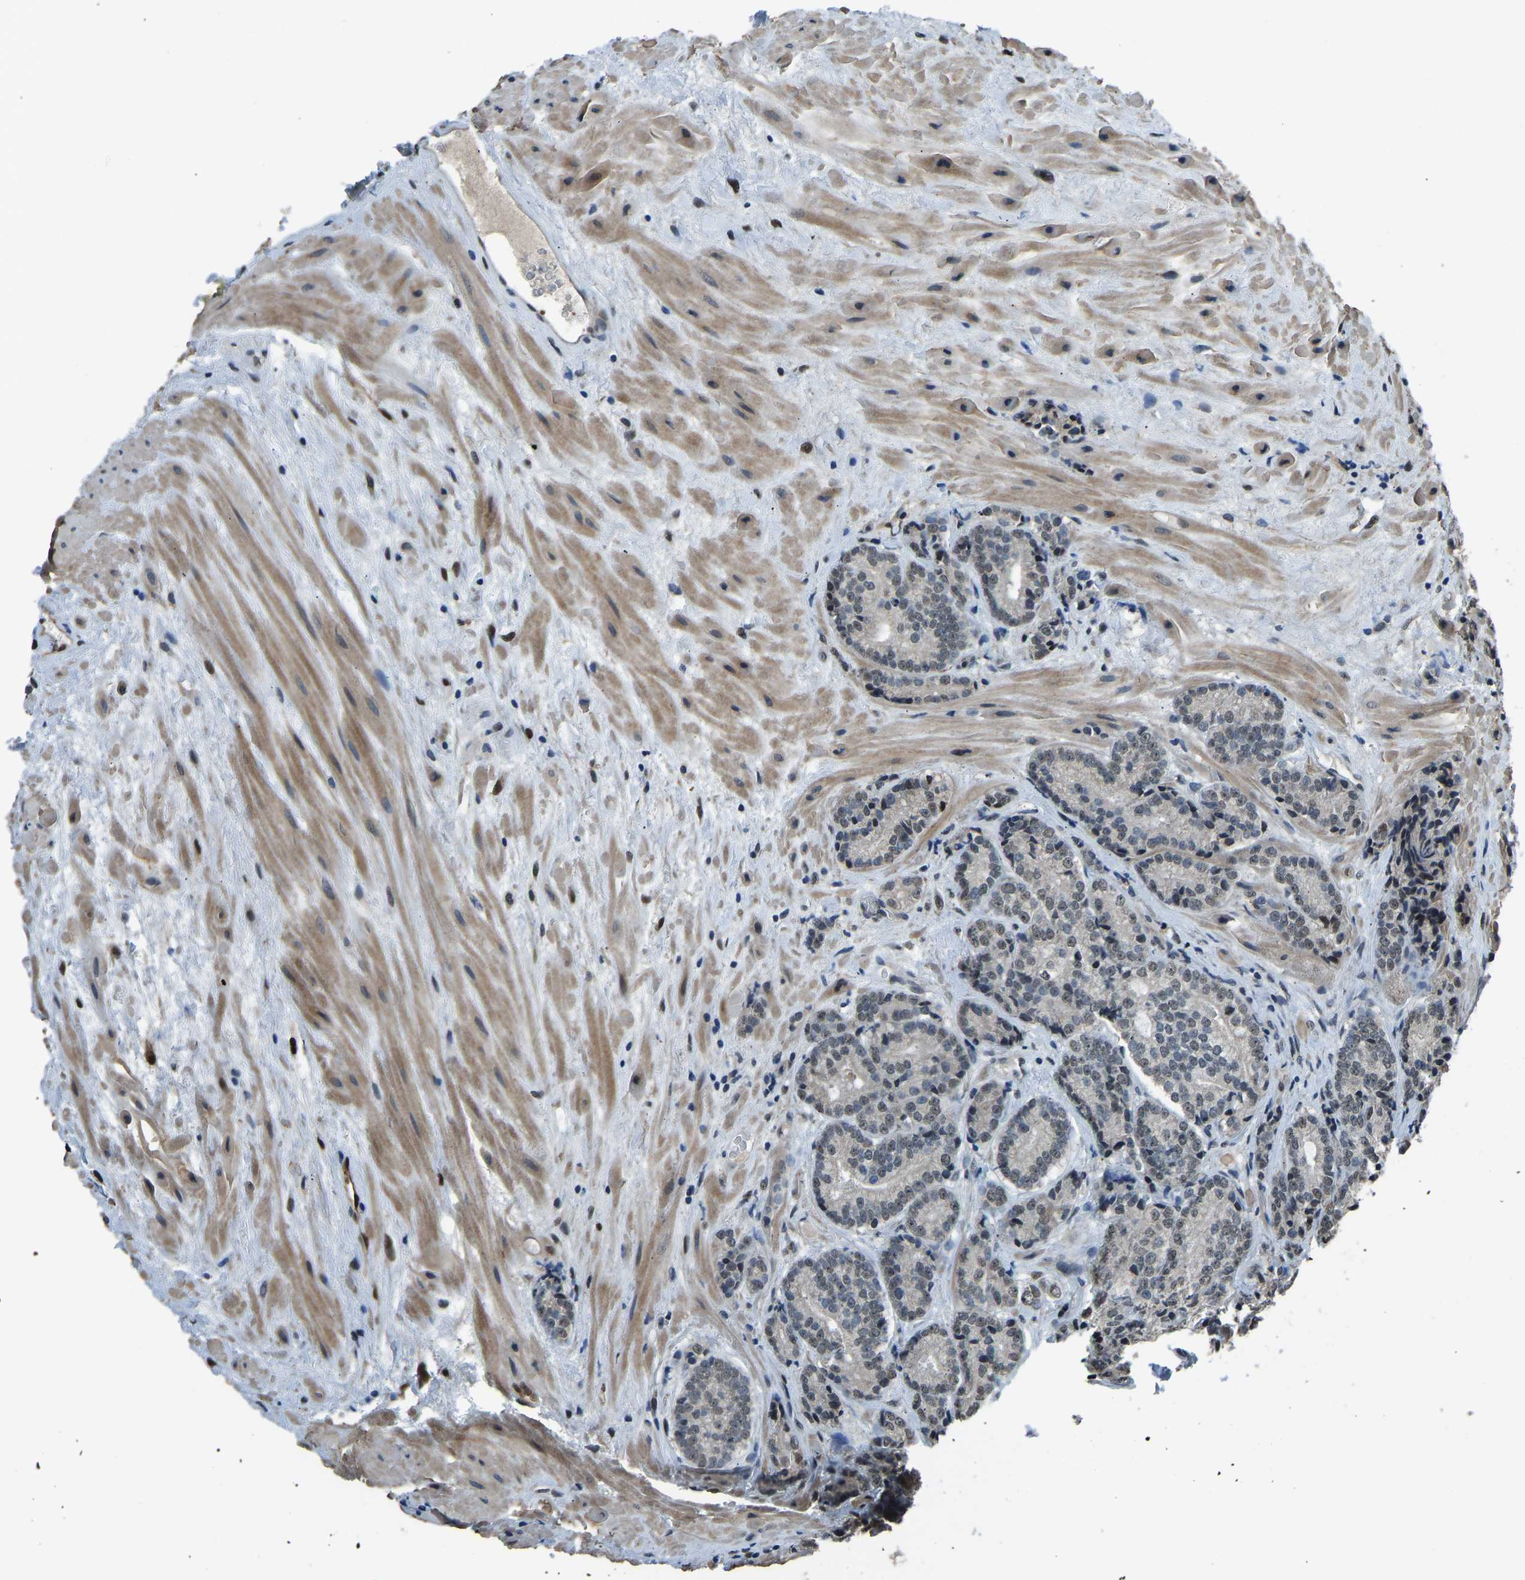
{"staining": {"intensity": "weak", "quantity": "<25%", "location": "nuclear"}, "tissue": "prostate cancer", "cell_type": "Tumor cells", "image_type": "cancer", "snomed": [{"axis": "morphology", "description": "Adenocarcinoma, High grade"}, {"axis": "topography", "description": "Prostate"}], "caption": "The immunohistochemistry histopathology image has no significant positivity in tumor cells of prostate cancer (adenocarcinoma (high-grade)) tissue.", "gene": "FOS", "patient": {"sex": "male", "age": 61}}